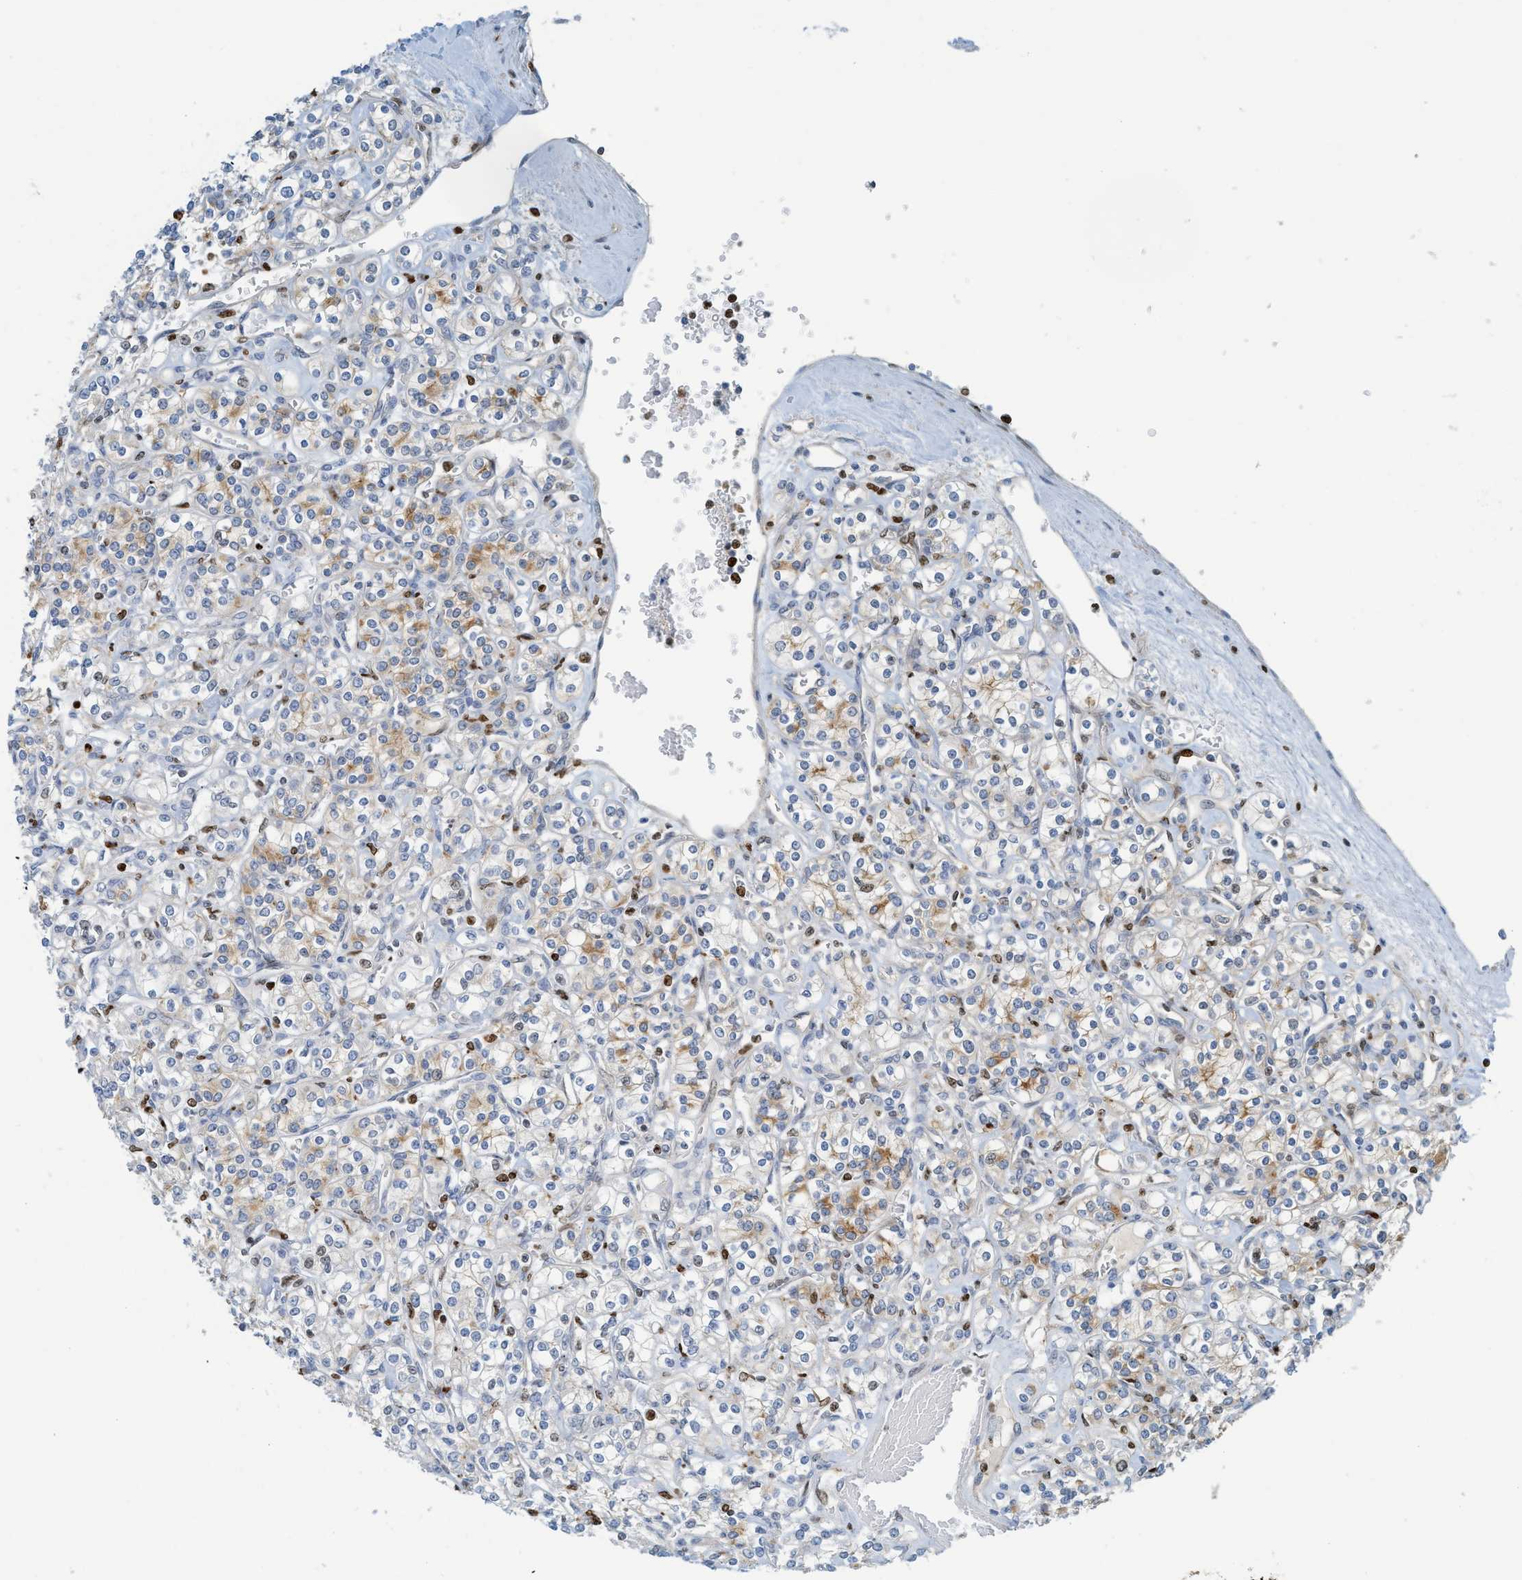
{"staining": {"intensity": "moderate", "quantity": "<25%", "location": "cytoplasmic/membranous"}, "tissue": "renal cancer", "cell_type": "Tumor cells", "image_type": "cancer", "snomed": [{"axis": "morphology", "description": "Adenocarcinoma, NOS"}, {"axis": "topography", "description": "Kidney"}], "caption": "Approximately <25% of tumor cells in renal cancer exhibit moderate cytoplasmic/membranous protein expression as visualized by brown immunohistochemical staining.", "gene": "SH3D19", "patient": {"sex": "male", "age": 77}}